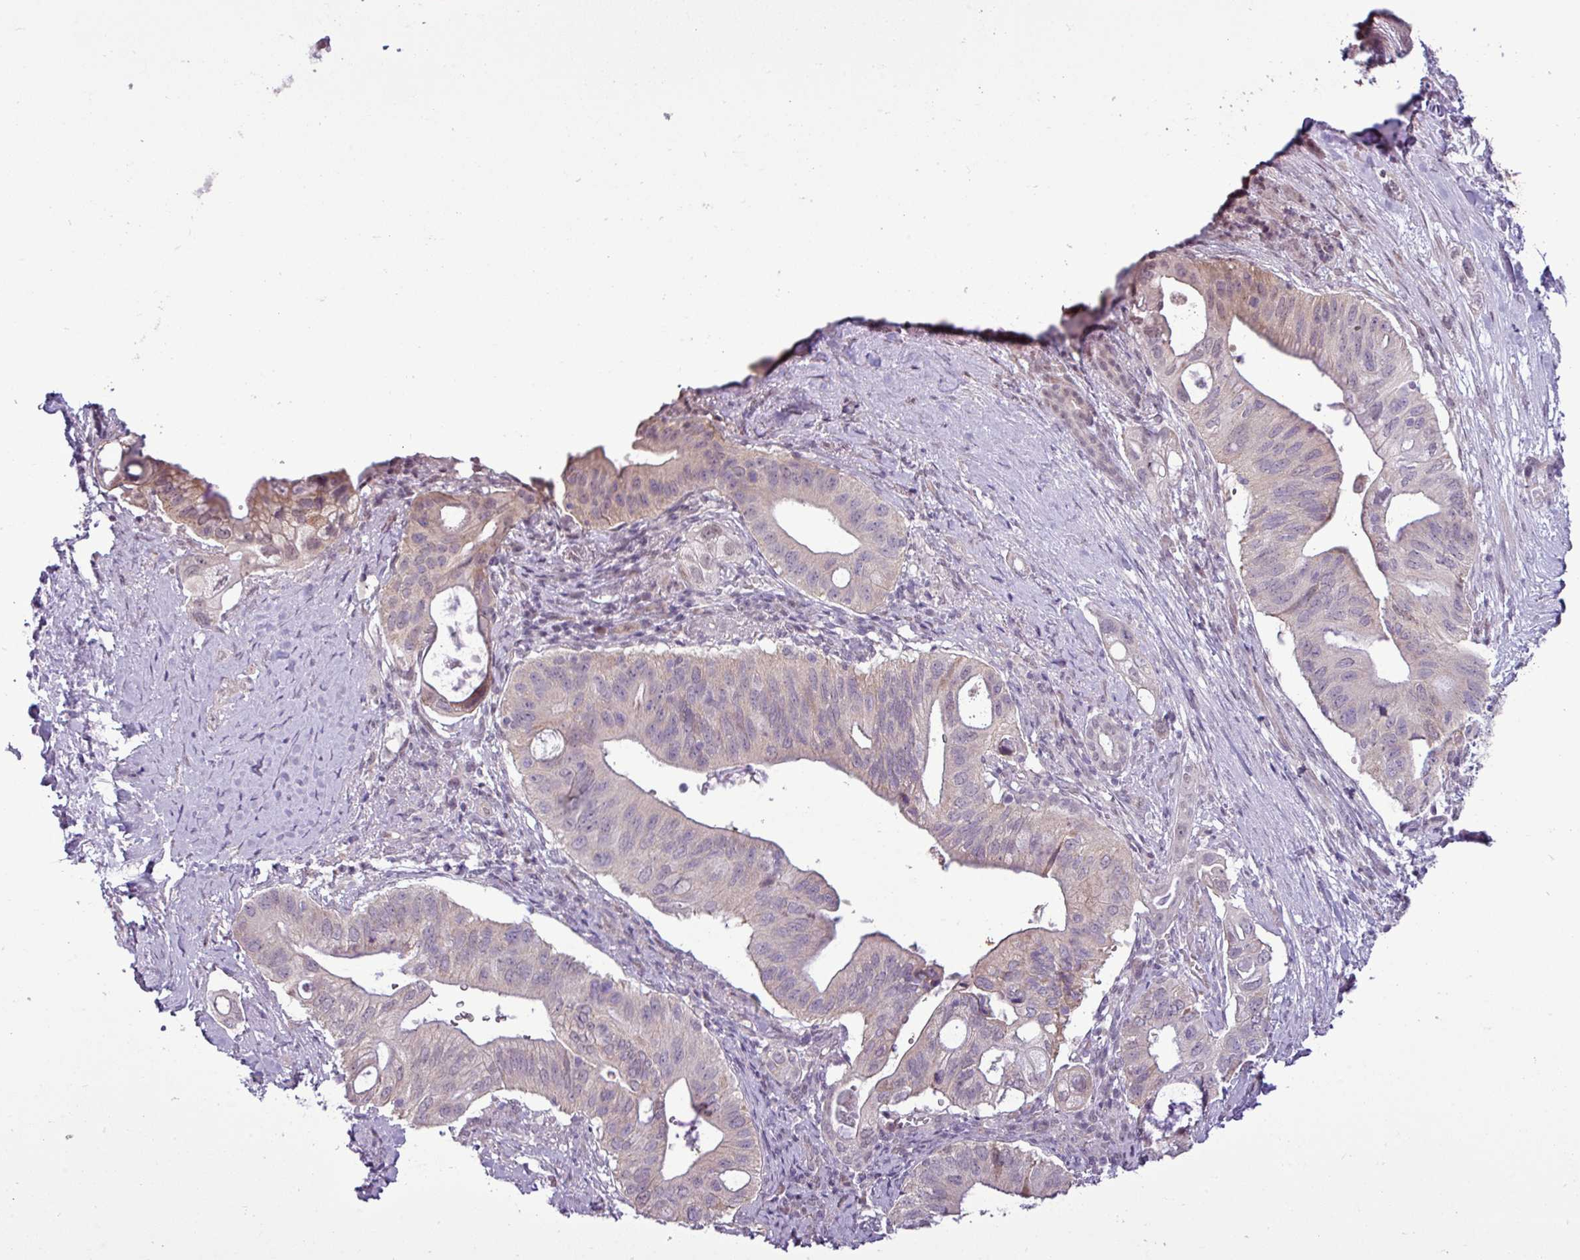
{"staining": {"intensity": "moderate", "quantity": "<25%", "location": "cytoplasmic/membranous"}, "tissue": "pancreatic cancer", "cell_type": "Tumor cells", "image_type": "cancer", "snomed": [{"axis": "morphology", "description": "Adenocarcinoma, NOS"}, {"axis": "topography", "description": "Pancreas"}], "caption": "A brown stain highlights moderate cytoplasmic/membranous positivity of a protein in pancreatic adenocarcinoma tumor cells. The staining is performed using DAB brown chromogen to label protein expression. The nuclei are counter-stained blue using hematoxylin.", "gene": "GPT2", "patient": {"sex": "female", "age": 72}}